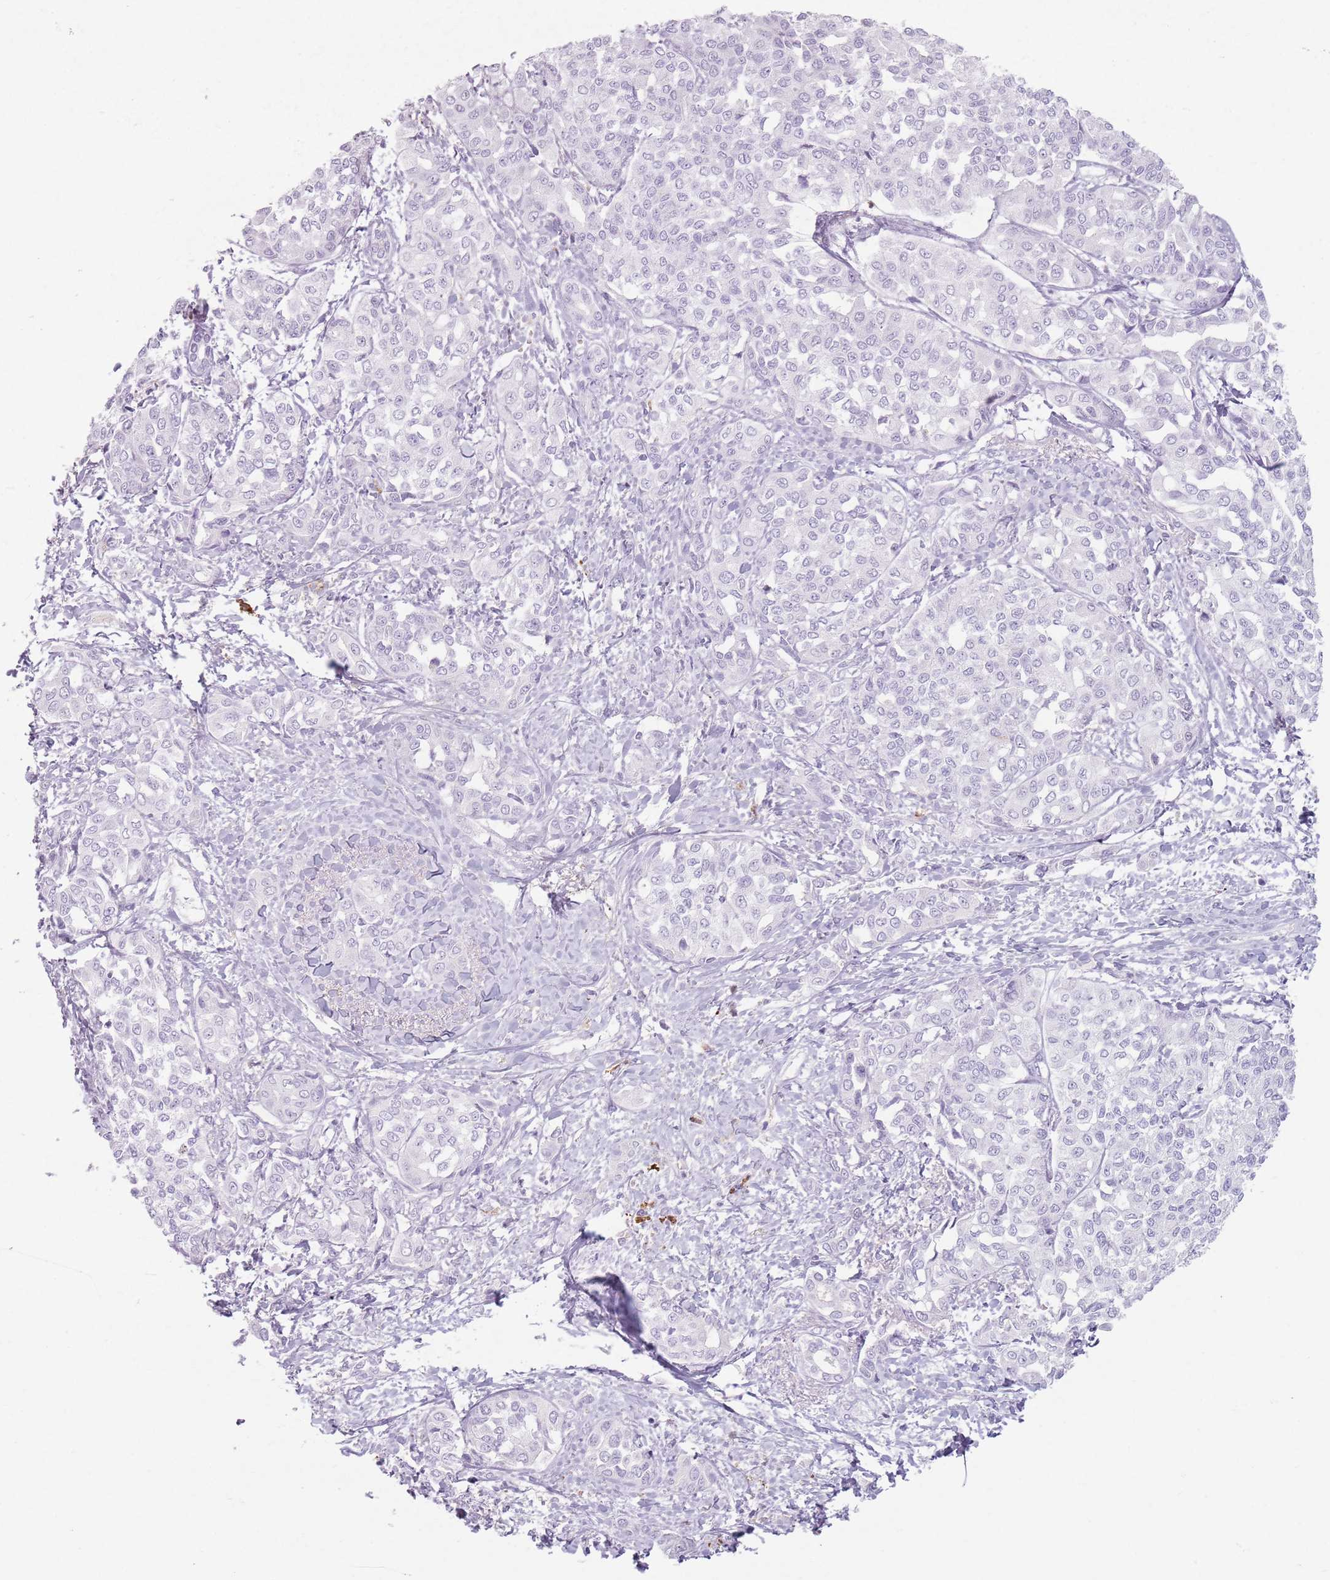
{"staining": {"intensity": "negative", "quantity": "none", "location": "none"}, "tissue": "liver cancer", "cell_type": "Tumor cells", "image_type": "cancer", "snomed": [{"axis": "morphology", "description": "Cholangiocarcinoma"}, {"axis": "topography", "description": "Liver"}], "caption": "The image exhibits no significant staining in tumor cells of liver cholangiocarcinoma.", "gene": "GDPGP1", "patient": {"sex": "female", "age": 77}}